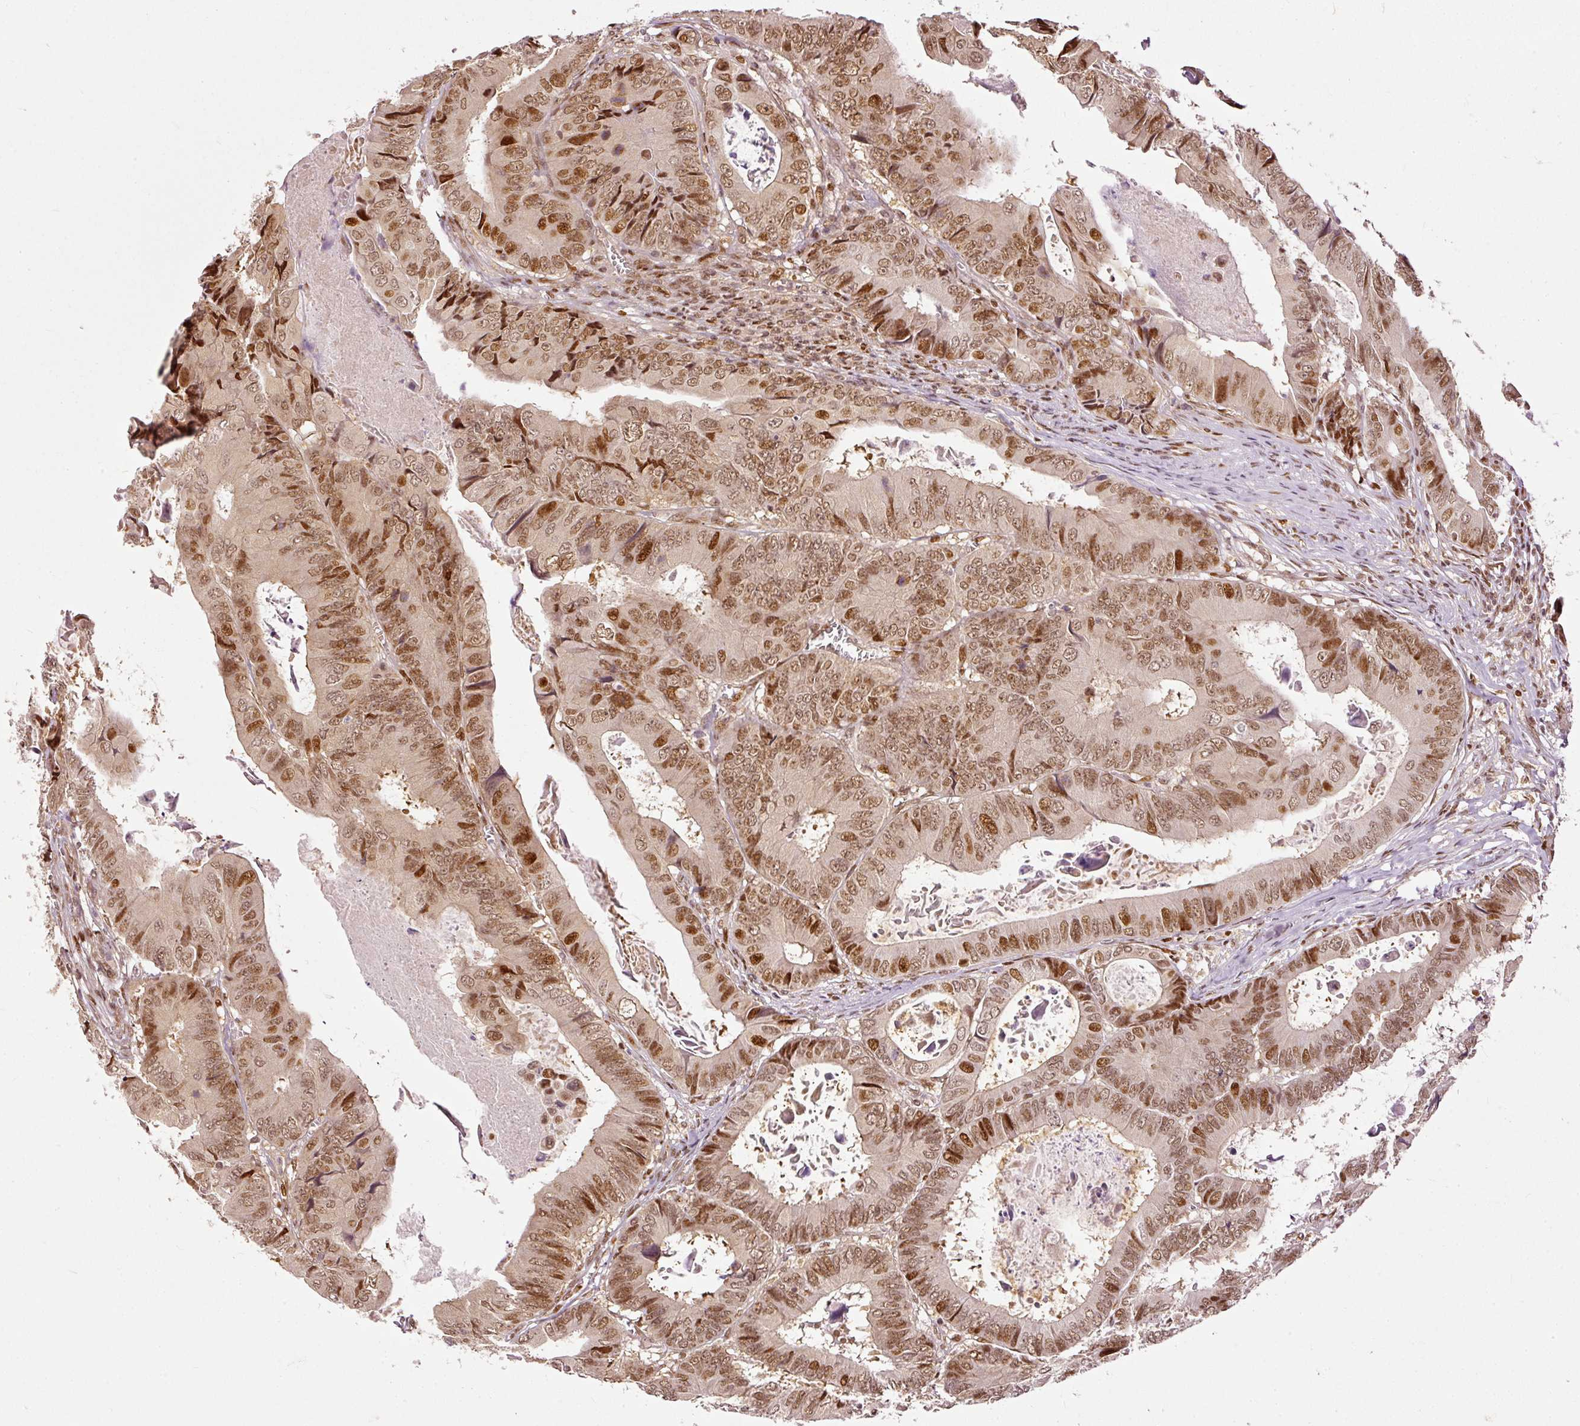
{"staining": {"intensity": "moderate", "quantity": ">75%", "location": "nuclear"}, "tissue": "colorectal cancer", "cell_type": "Tumor cells", "image_type": "cancer", "snomed": [{"axis": "morphology", "description": "Adenocarcinoma, NOS"}, {"axis": "topography", "description": "Colon"}], "caption": "Protein expression analysis of human colorectal cancer (adenocarcinoma) reveals moderate nuclear staining in approximately >75% of tumor cells. (Brightfield microscopy of DAB IHC at high magnification).", "gene": "ZNF778", "patient": {"sex": "male", "age": 85}}